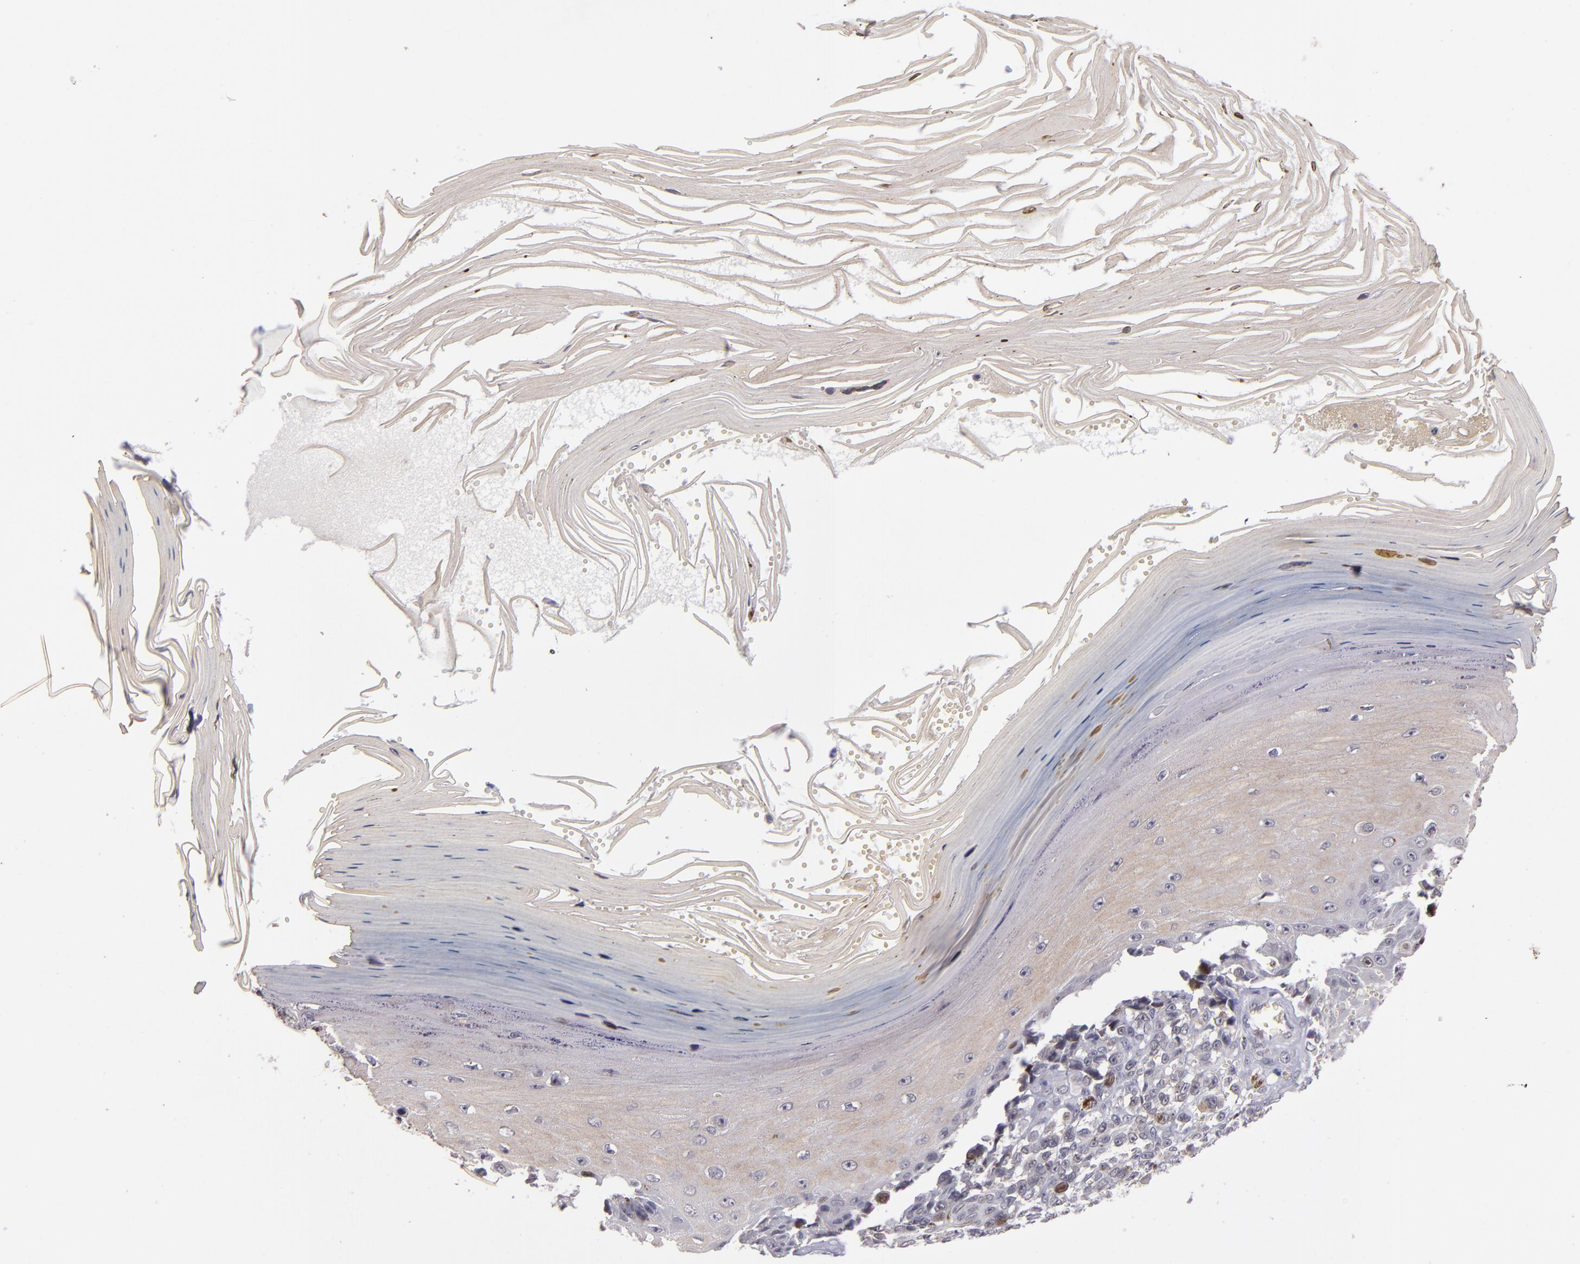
{"staining": {"intensity": "moderate", "quantity": "<25%", "location": "nuclear"}, "tissue": "melanoma", "cell_type": "Tumor cells", "image_type": "cancer", "snomed": [{"axis": "morphology", "description": "Malignant melanoma, NOS"}, {"axis": "topography", "description": "Skin"}], "caption": "Human melanoma stained with a brown dye exhibits moderate nuclear positive positivity in about <25% of tumor cells.", "gene": "CDC7", "patient": {"sex": "female", "age": 82}}